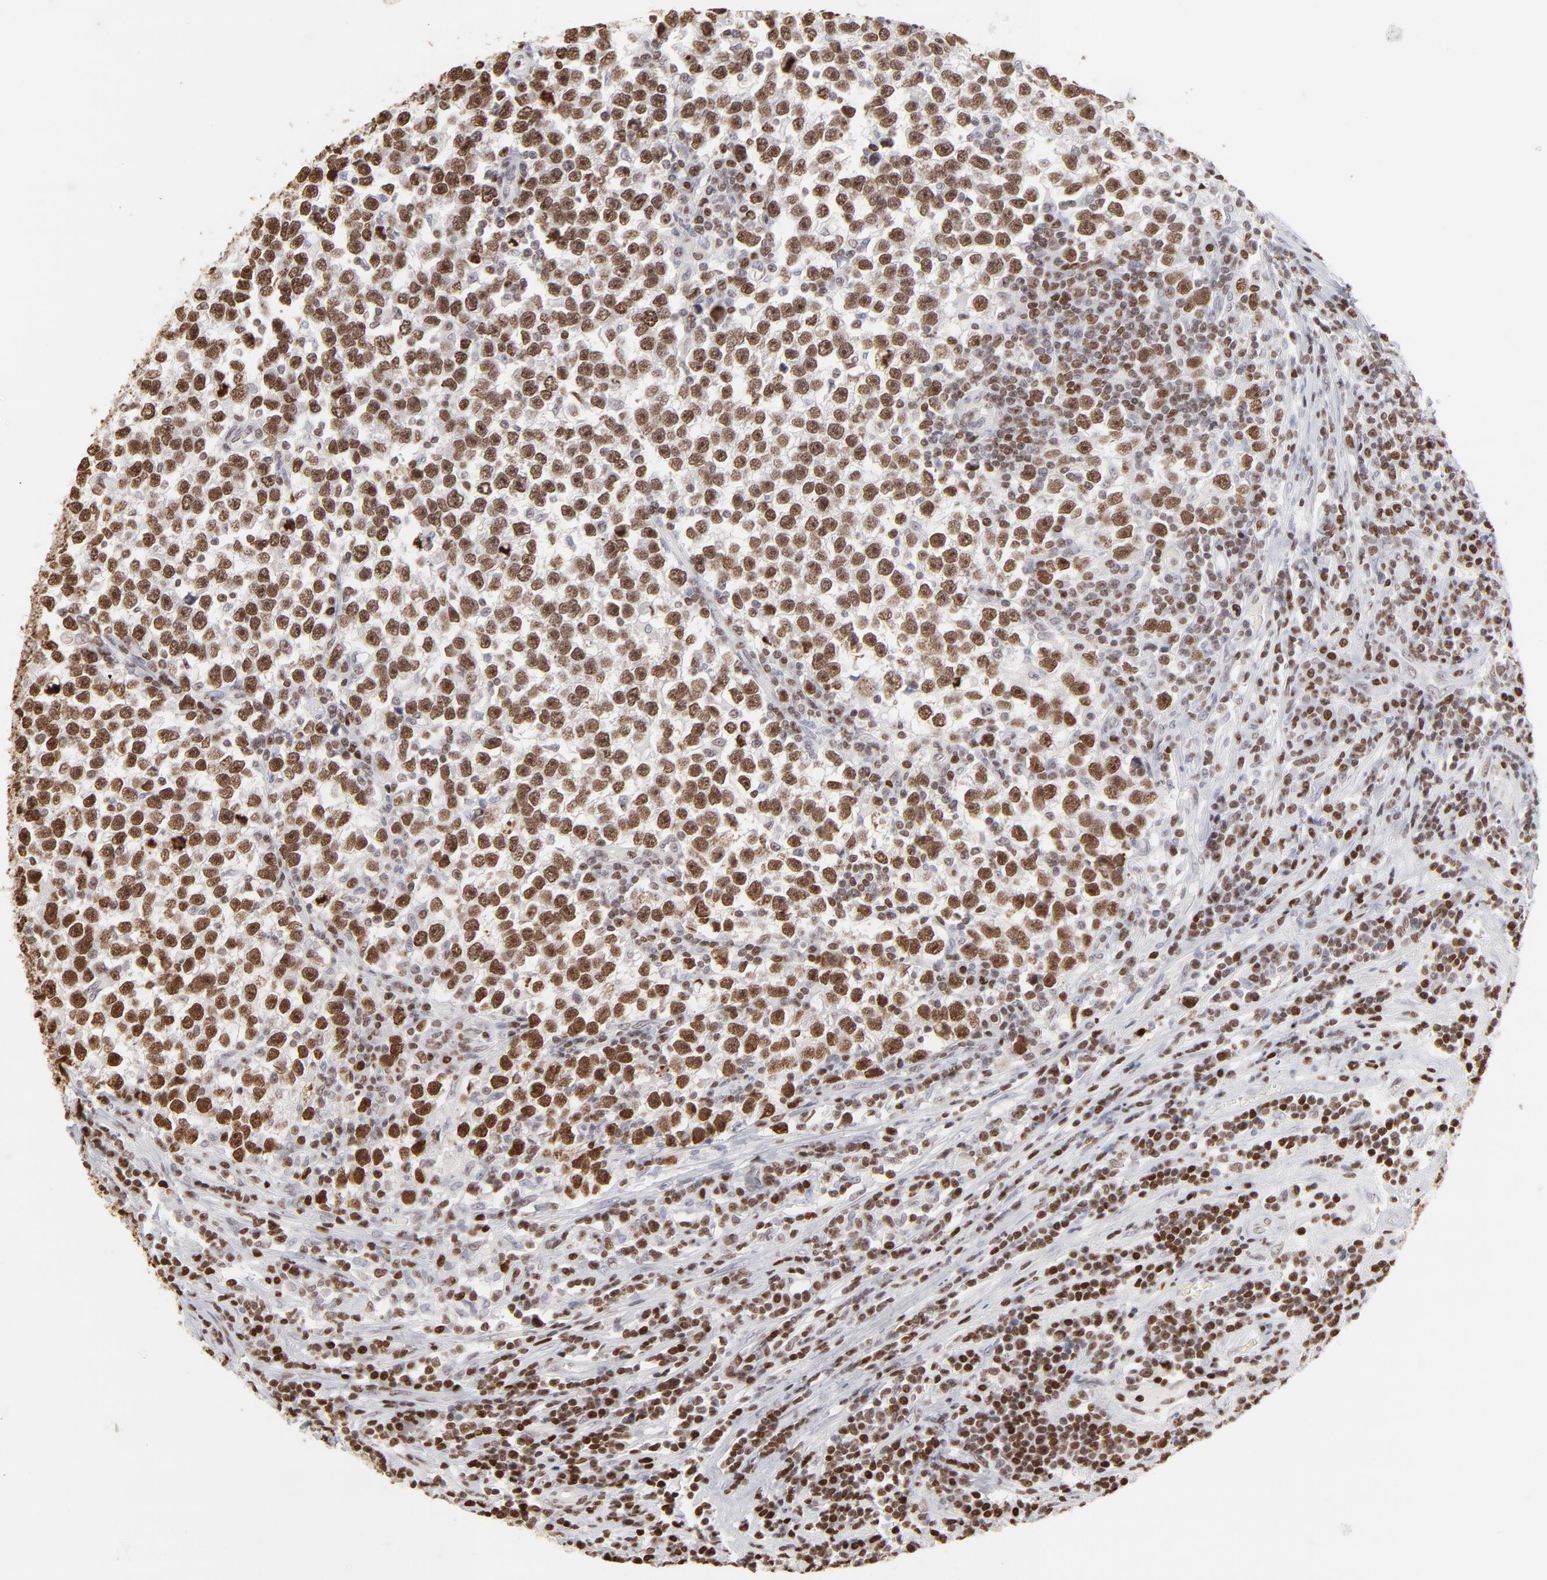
{"staining": {"intensity": "strong", "quantity": ">75%", "location": "nuclear"}, "tissue": "testis cancer", "cell_type": "Tumor cells", "image_type": "cancer", "snomed": [{"axis": "morphology", "description": "Seminoma, NOS"}, {"axis": "topography", "description": "Testis"}], "caption": "IHC histopathology image of neoplastic tissue: testis seminoma stained using immunohistochemistry (IHC) shows high levels of strong protein expression localized specifically in the nuclear of tumor cells, appearing as a nuclear brown color.", "gene": "PARP1", "patient": {"sex": "male", "age": 43}}